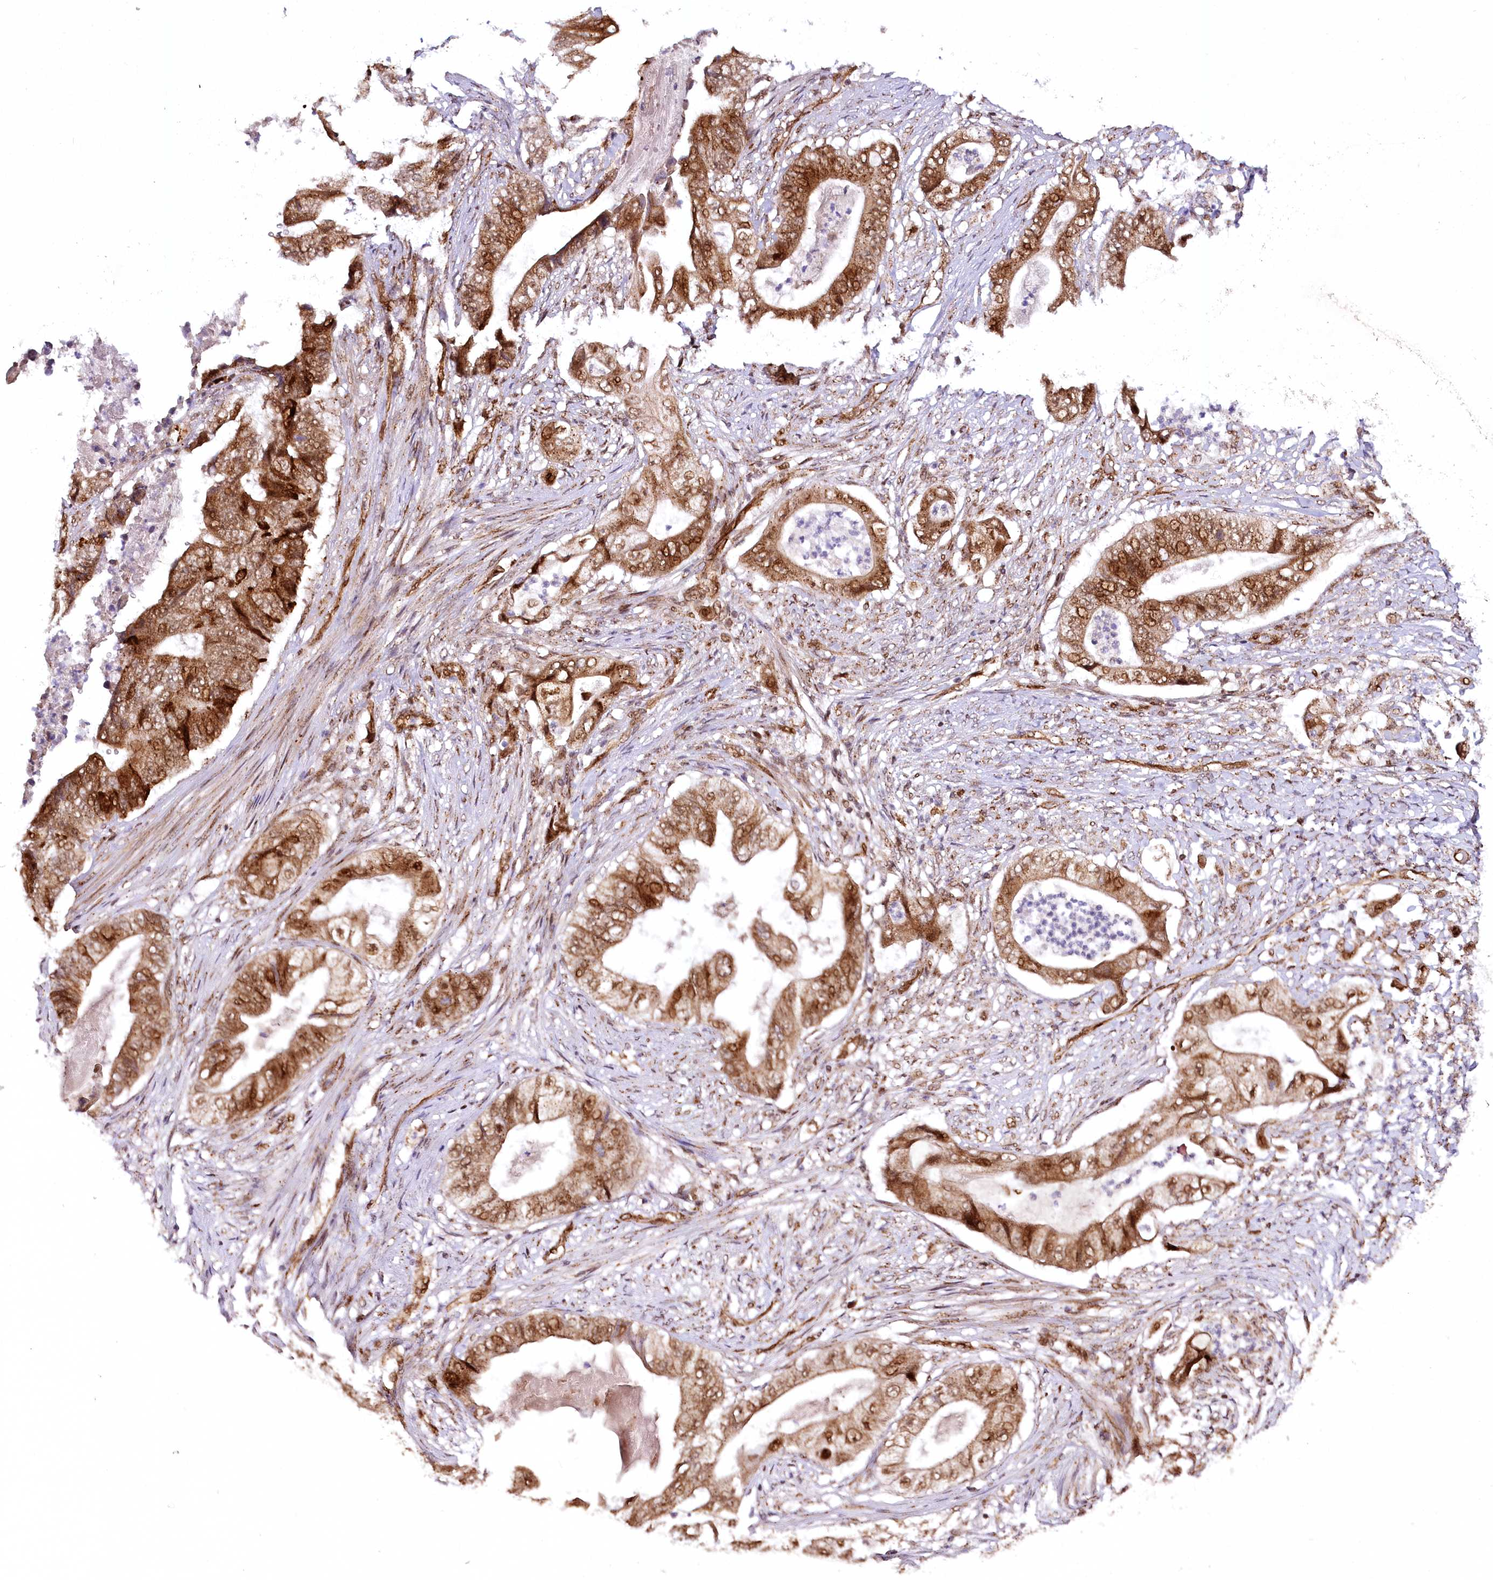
{"staining": {"intensity": "strong", "quantity": ">75%", "location": "cytoplasmic/membranous,nuclear"}, "tissue": "stomach cancer", "cell_type": "Tumor cells", "image_type": "cancer", "snomed": [{"axis": "morphology", "description": "Adenocarcinoma, NOS"}, {"axis": "topography", "description": "Stomach"}], "caption": "Immunohistochemical staining of human stomach cancer shows strong cytoplasmic/membranous and nuclear protein positivity in approximately >75% of tumor cells.", "gene": "COPG1", "patient": {"sex": "female", "age": 73}}